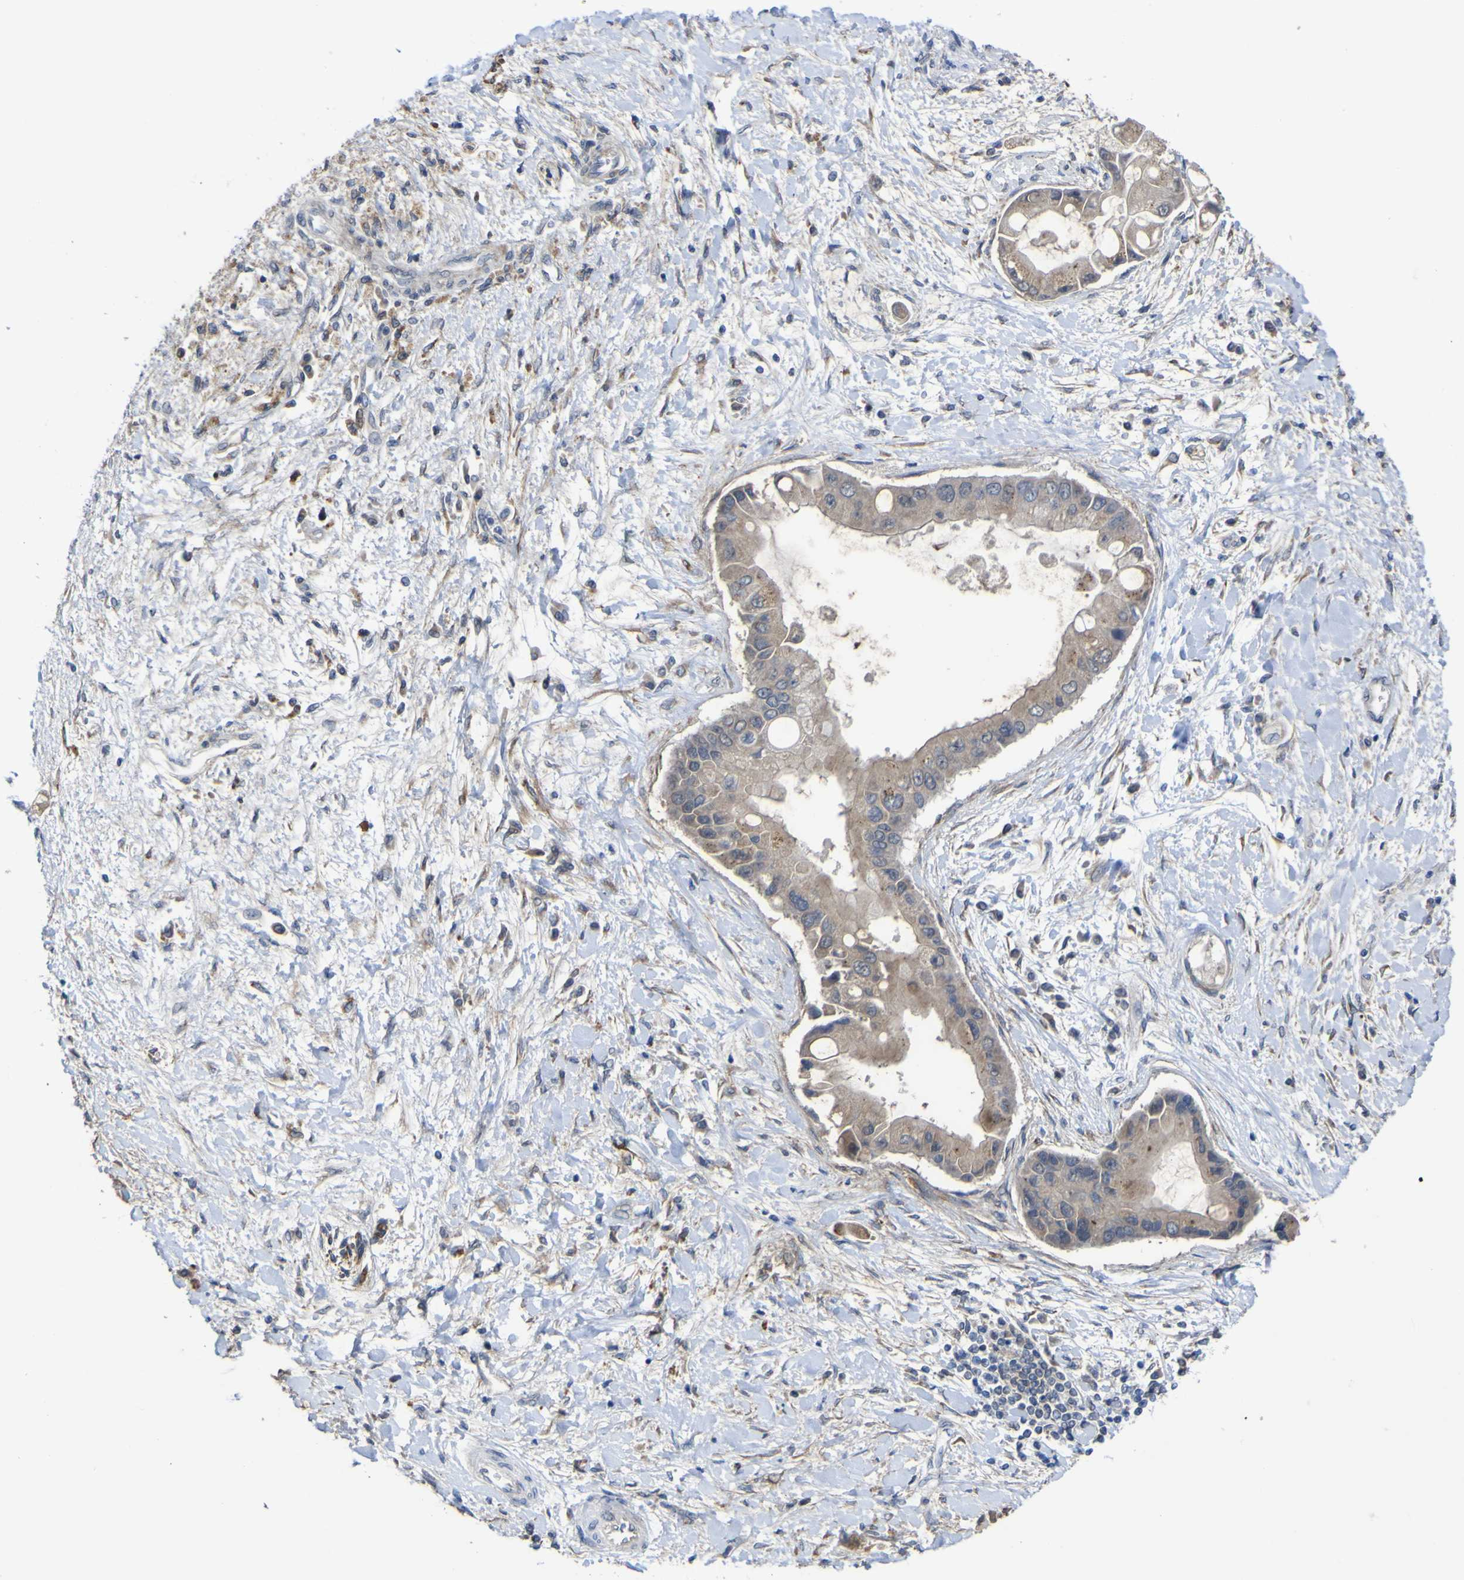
{"staining": {"intensity": "weak", "quantity": "25%-75%", "location": "cytoplasmic/membranous"}, "tissue": "liver cancer", "cell_type": "Tumor cells", "image_type": "cancer", "snomed": [{"axis": "morphology", "description": "Cholangiocarcinoma"}, {"axis": "topography", "description": "Liver"}], "caption": "Human liver cancer stained with a protein marker exhibits weak staining in tumor cells.", "gene": "TNFRSF11A", "patient": {"sex": "male", "age": 50}}